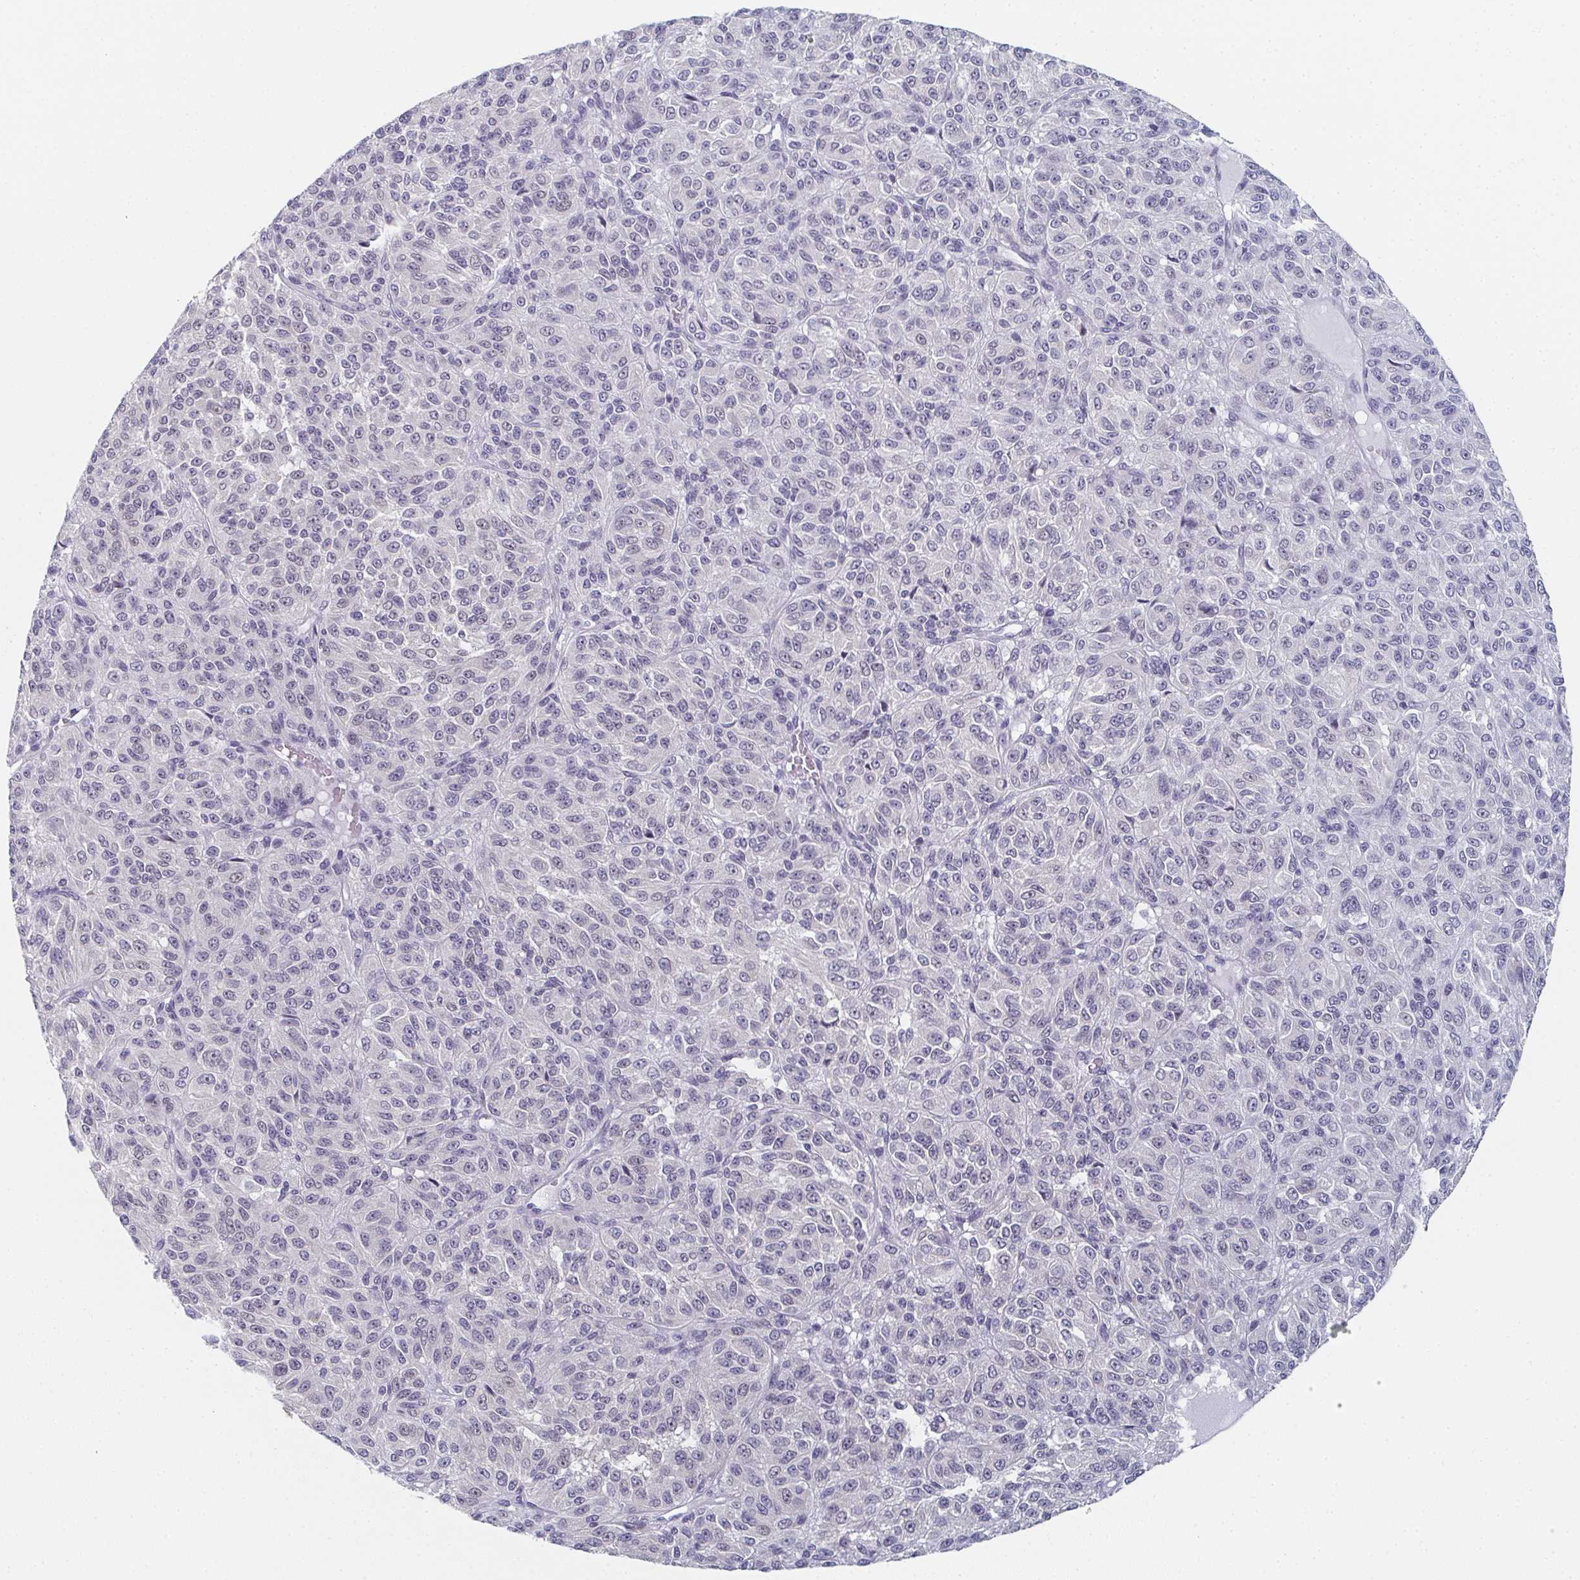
{"staining": {"intensity": "negative", "quantity": "none", "location": "none"}, "tissue": "melanoma", "cell_type": "Tumor cells", "image_type": "cancer", "snomed": [{"axis": "morphology", "description": "Malignant melanoma, Metastatic site"}, {"axis": "topography", "description": "Brain"}], "caption": "Tumor cells are negative for brown protein staining in malignant melanoma (metastatic site).", "gene": "PYCR3", "patient": {"sex": "female", "age": 56}}